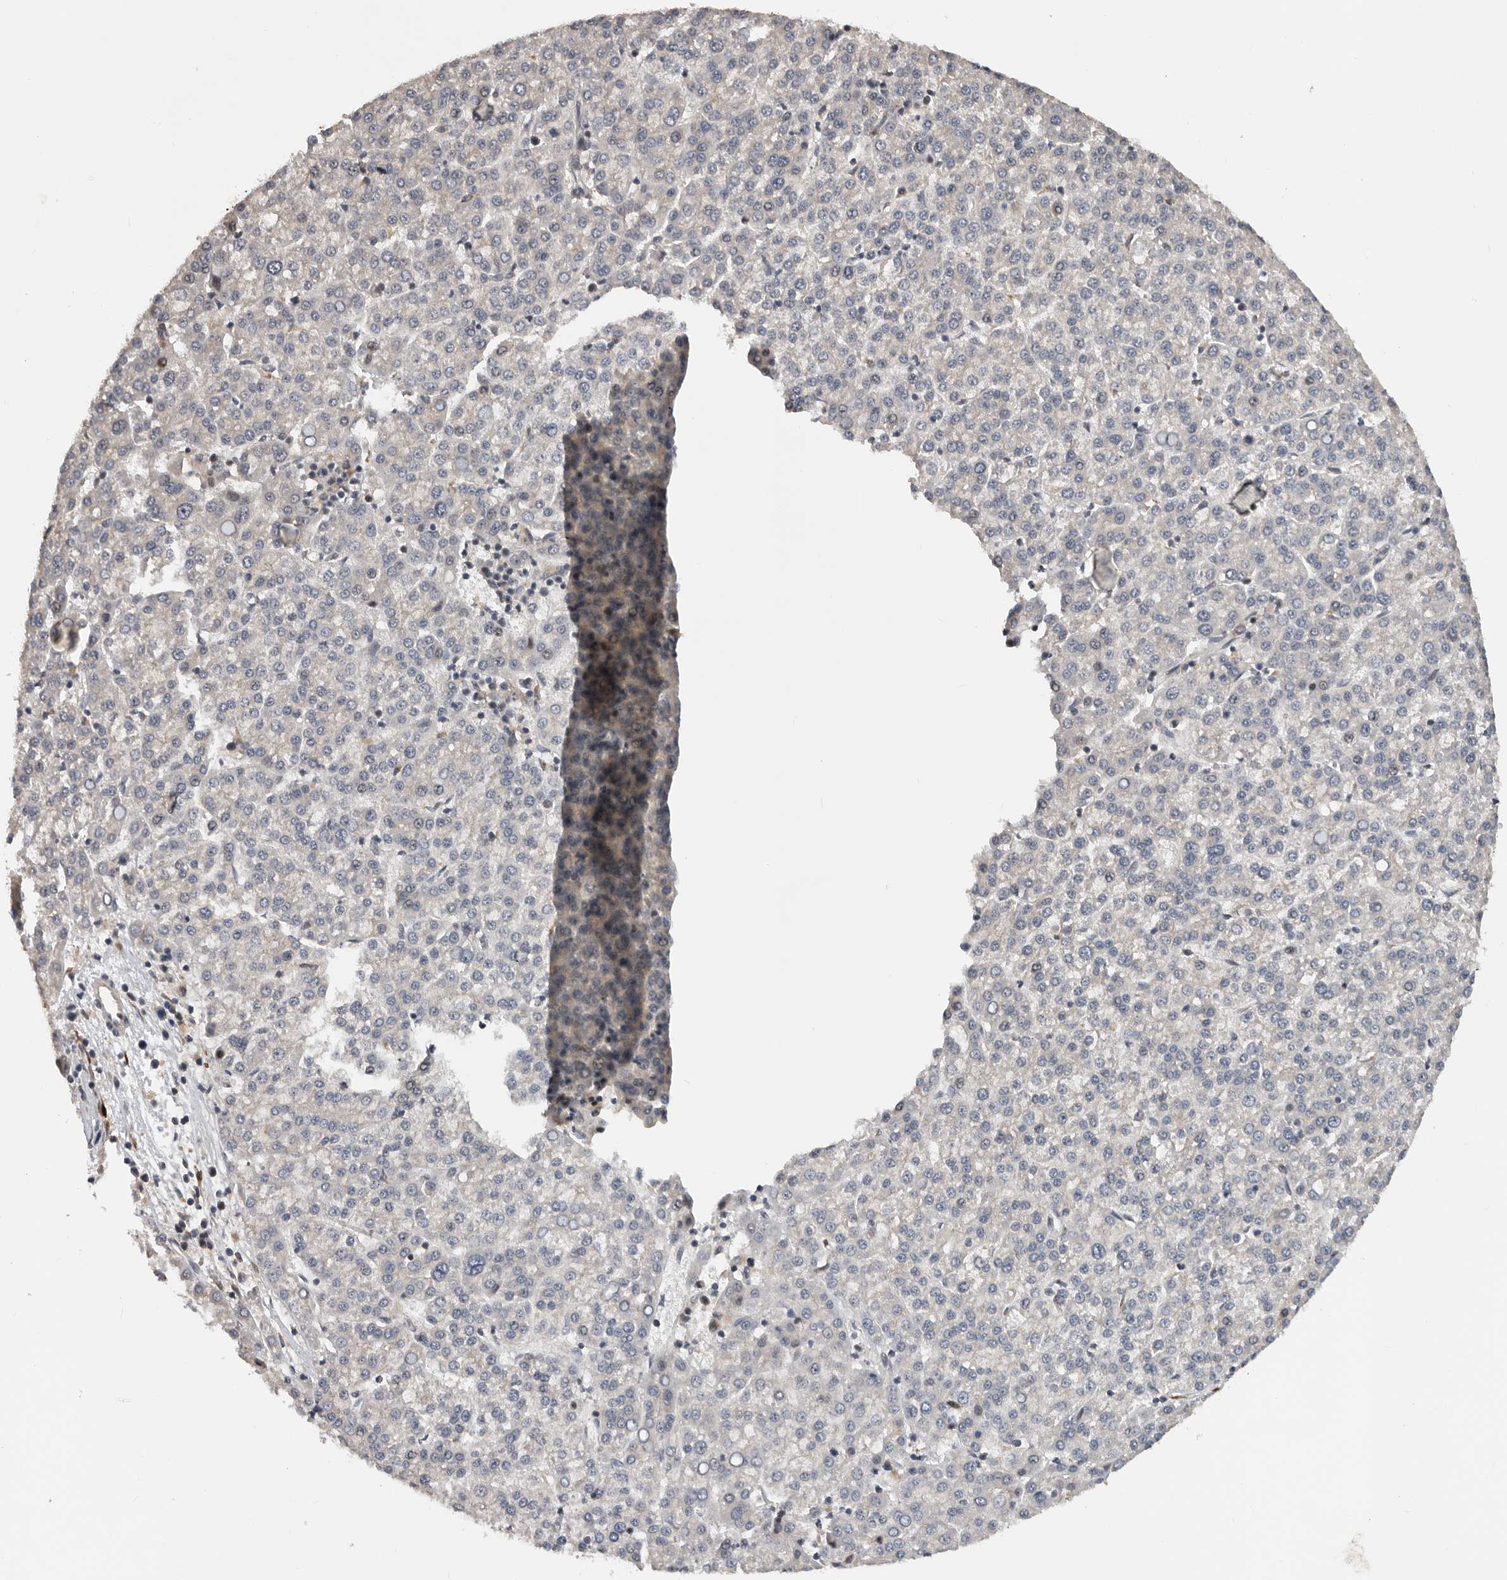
{"staining": {"intensity": "negative", "quantity": "none", "location": "none"}, "tissue": "liver cancer", "cell_type": "Tumor cells", "image_type": "cancer", "snomed": [{"axis": "morphology", "description": "Carcinoma, Hepatocellular, NOS"}, {"axis": "topography", "description": "Liver"}], "caption": "Human liver hepatocellular carcinoma stained for a protein using immunohistochemistry (IHC) shows no expression in tumor cells.", "gene": "HENMT1", "patient": {"sex": "female", "age": 58}}